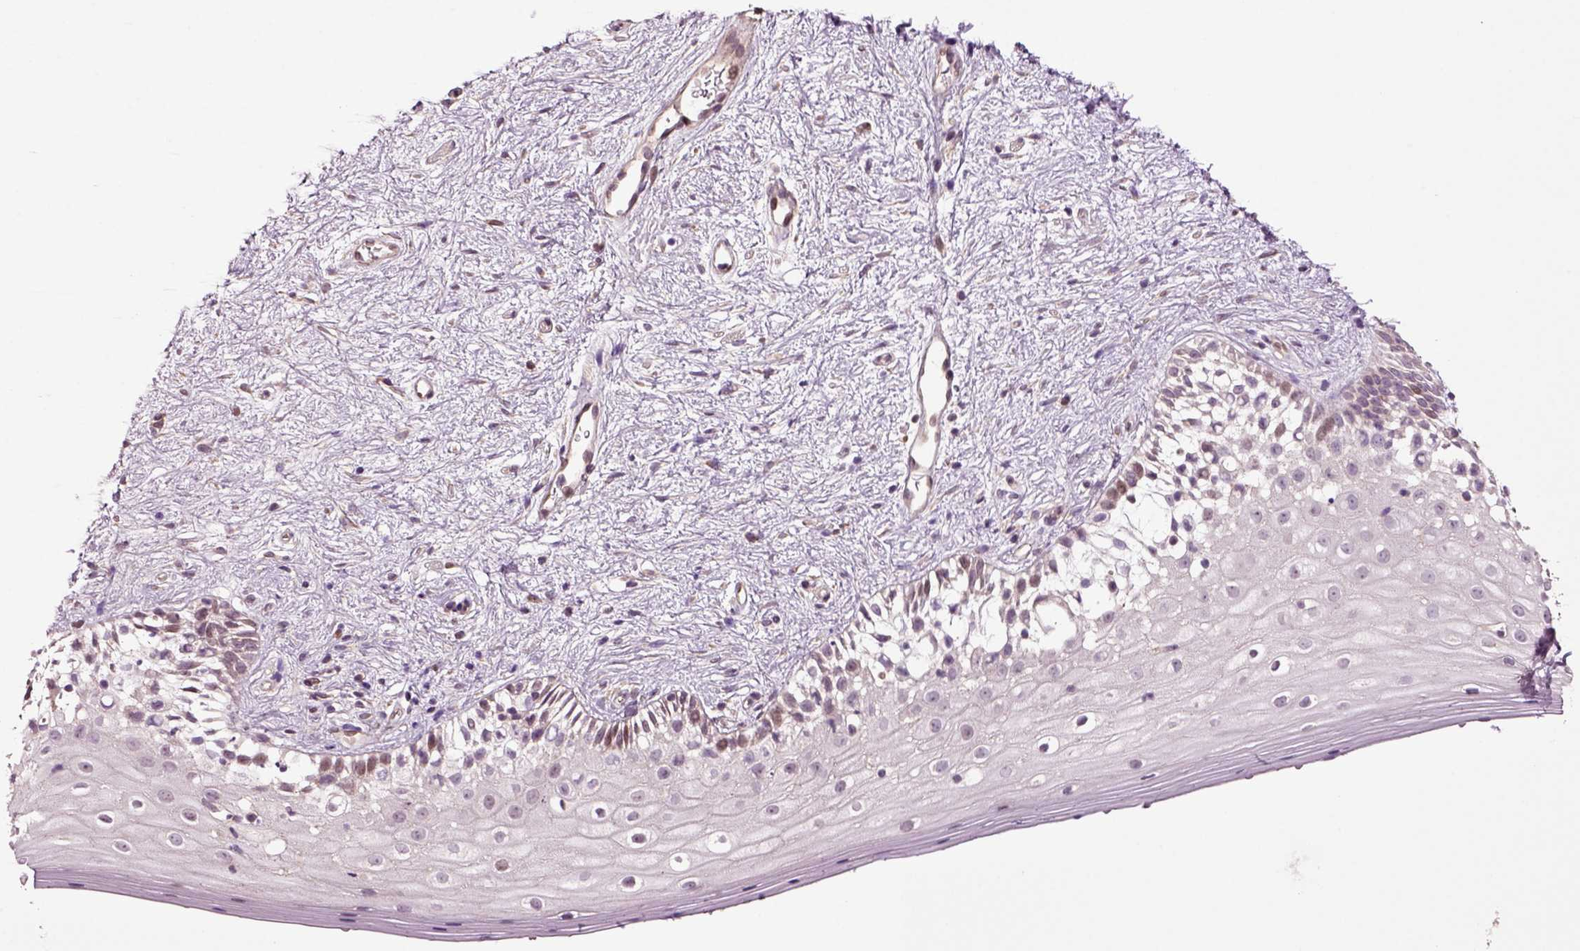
{"staining": {"intensity": "weak", "quantity": "<25%", "location": "nuclear"}, "tissue": "vagina", "cell_type": "Squamous epithelial cells", "image_type": "normal", "snomed": [{"axis": "morphology", "description": "Normal tissue, NOS"}, {"axis": "topography", "description": "Vagina"}], "caption": "Immunohistochemistry of unremarkable vagina shows no staining in squamous epithelial cells. (DAB IHC visualized using brightfield microscopy, high magnification).", "gene": "HAGHL", "patient": {"sex": "female", "age": 47}}